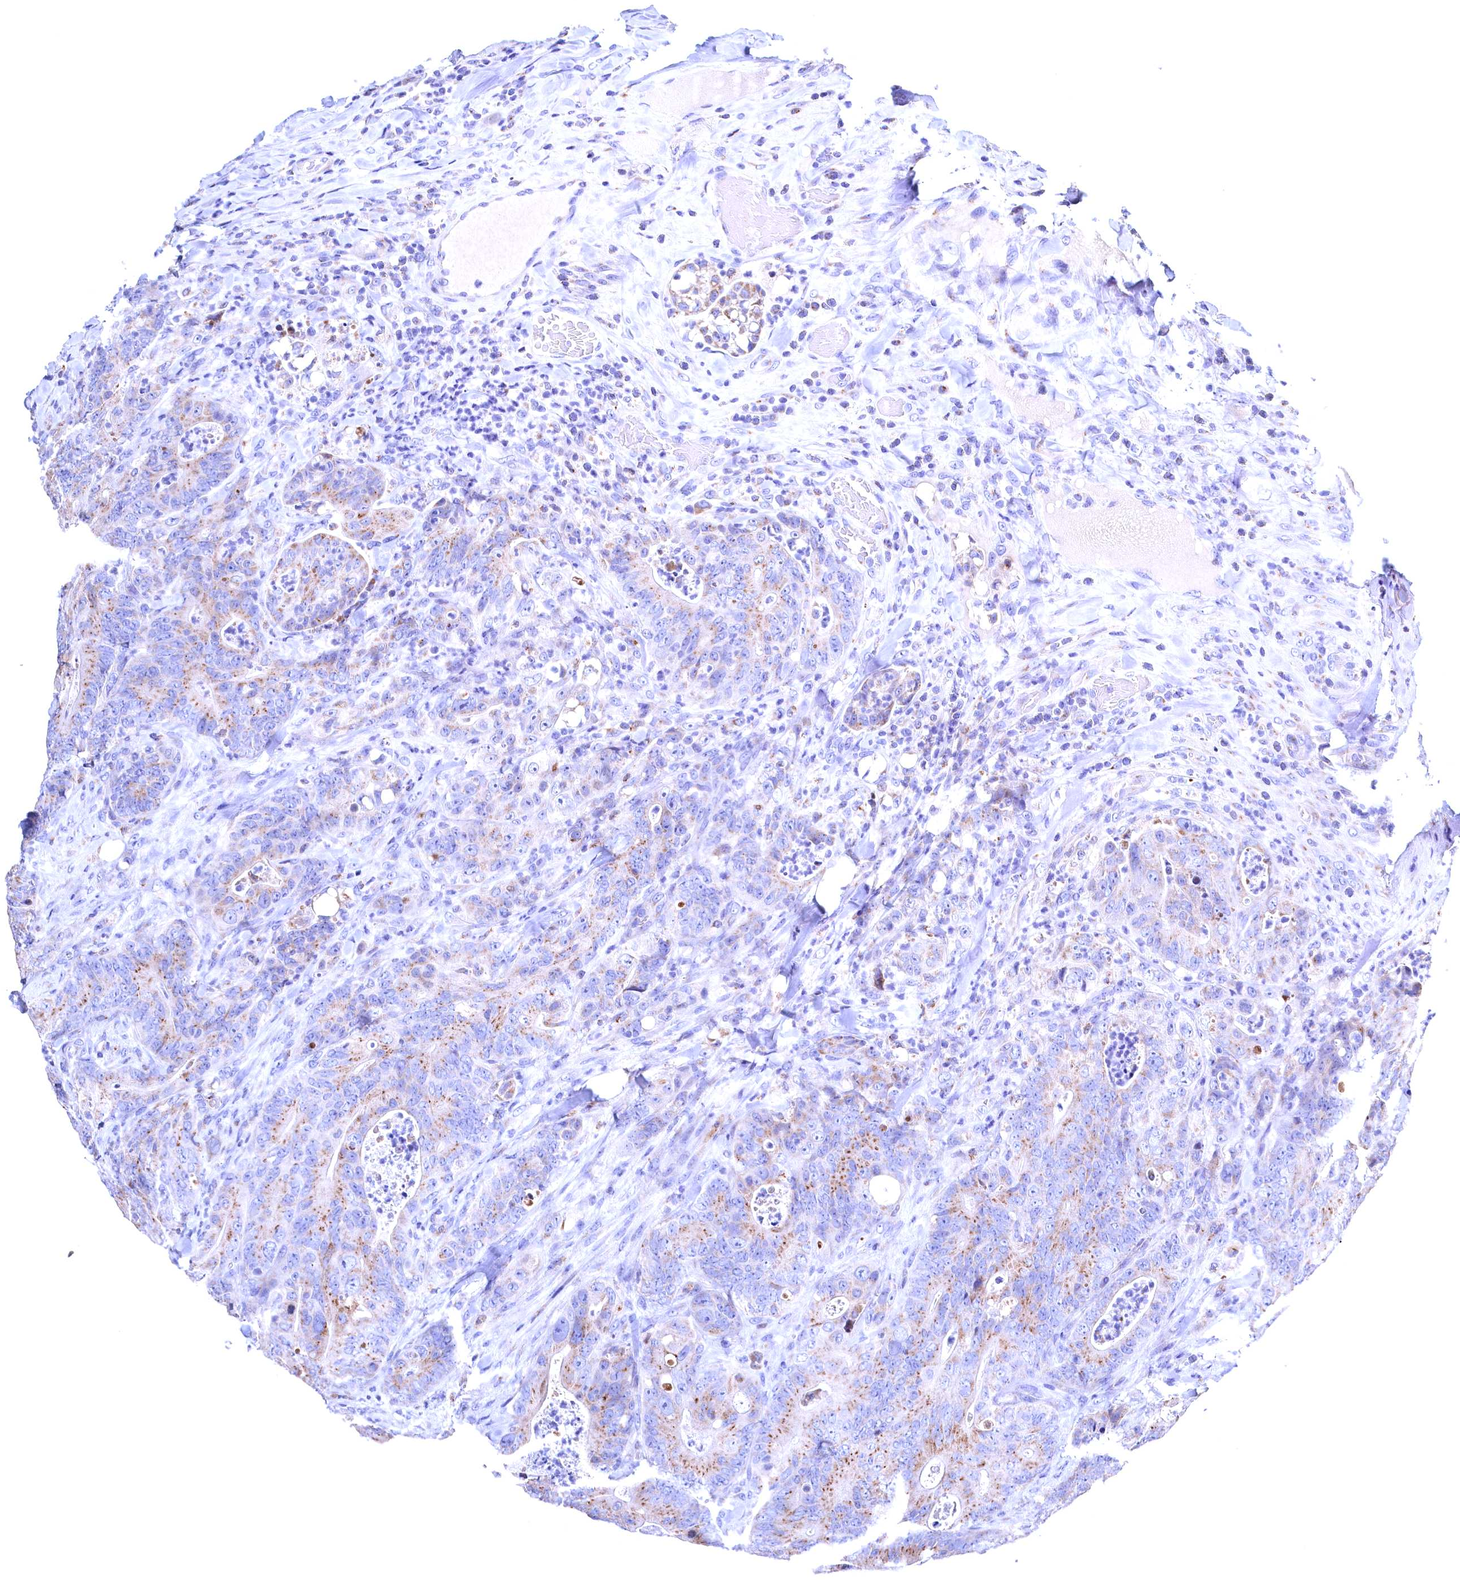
{"staining": {"intensity": "moderate", "quantity": "25%-75%", "location": "cytoplasmic/membranous"}, "tissue": "colorectal cancer", "cell_type": "Tumor cells", "image_type": "cancer", "snomed": [{"axis": "morphology", "description": "Normal tissue, NOS"}, {"axis": "topography", "description": "Colon"}], "caption": "Immunohistochemistry staining of colorectal cancer, which reveals medium levels of moderate cytoplasmic/membranous staining in approximately 25%-75% of tumor cells indicating moderate cytoplasmic/membranous protein staining. The staining was performed using DAB (brown) for protein detection and nuclei were counterstained in hematoxylin (blue).", "gene": "GPR108", "patient": {"sex": "female", "age": 82}}